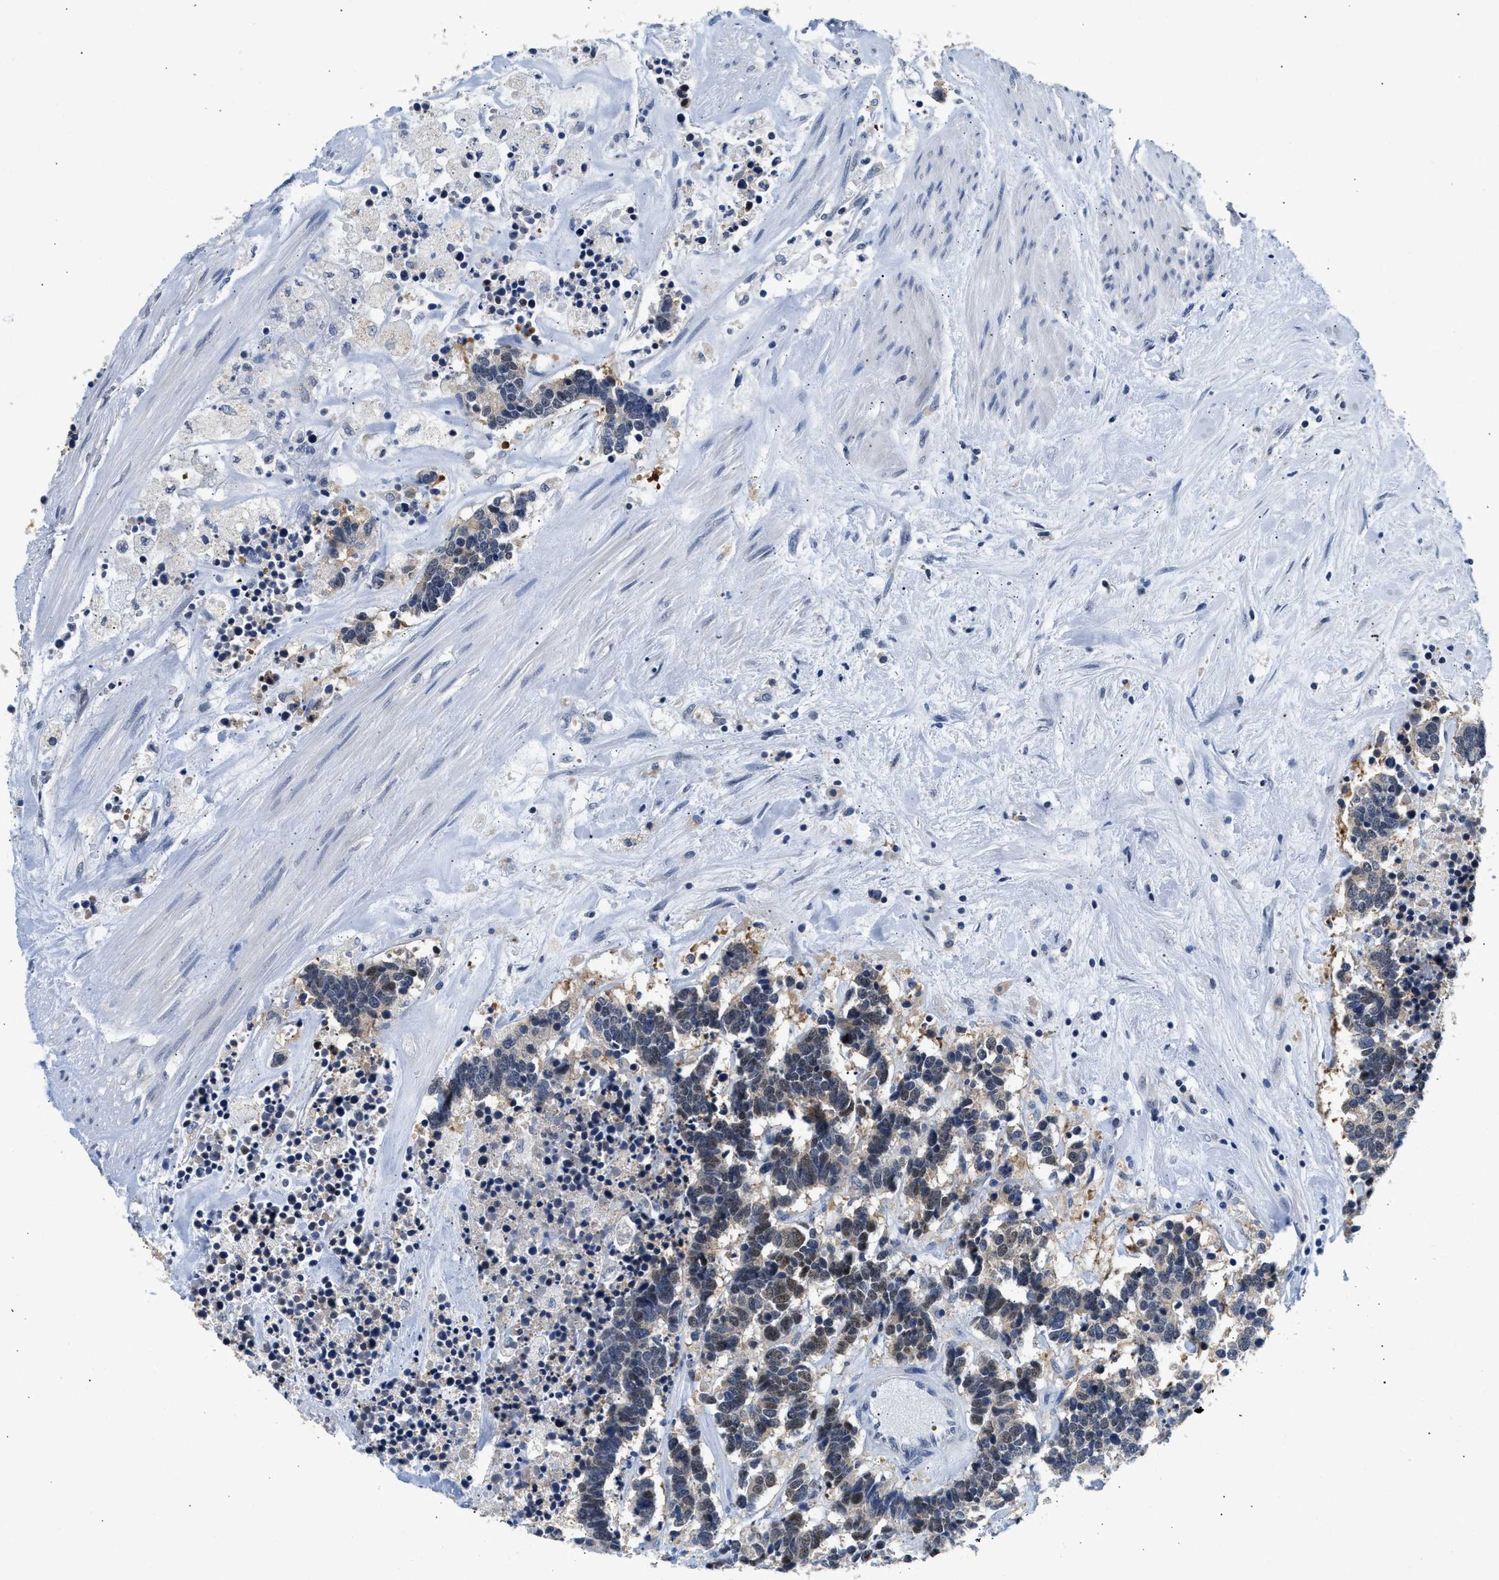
{"staining": {"intensity": "weak", "quantity": "<25%", "location": "nuclear"}, "tissue": "carcinoid", "cell_type": "Tumor cells", "image_type": "cancer", "snomed": [{"axis": "morphology", "description": "Carcinoma, NOS"}, {"axis": "morphology", "description": "Carcinoid, malignant, NOS"}, {"axis": "topography", "description": "Urinary bladder"}], "caption": "DAB (3,3'-diaminobenzidine) immunohistochemical staining of human carcinoma displays no significant positivity in tumor cells. (IHC, brightfield microscopy, high magnification).", "gene": "PPM1L", "patient": {"sex": "male", "age": 57}}